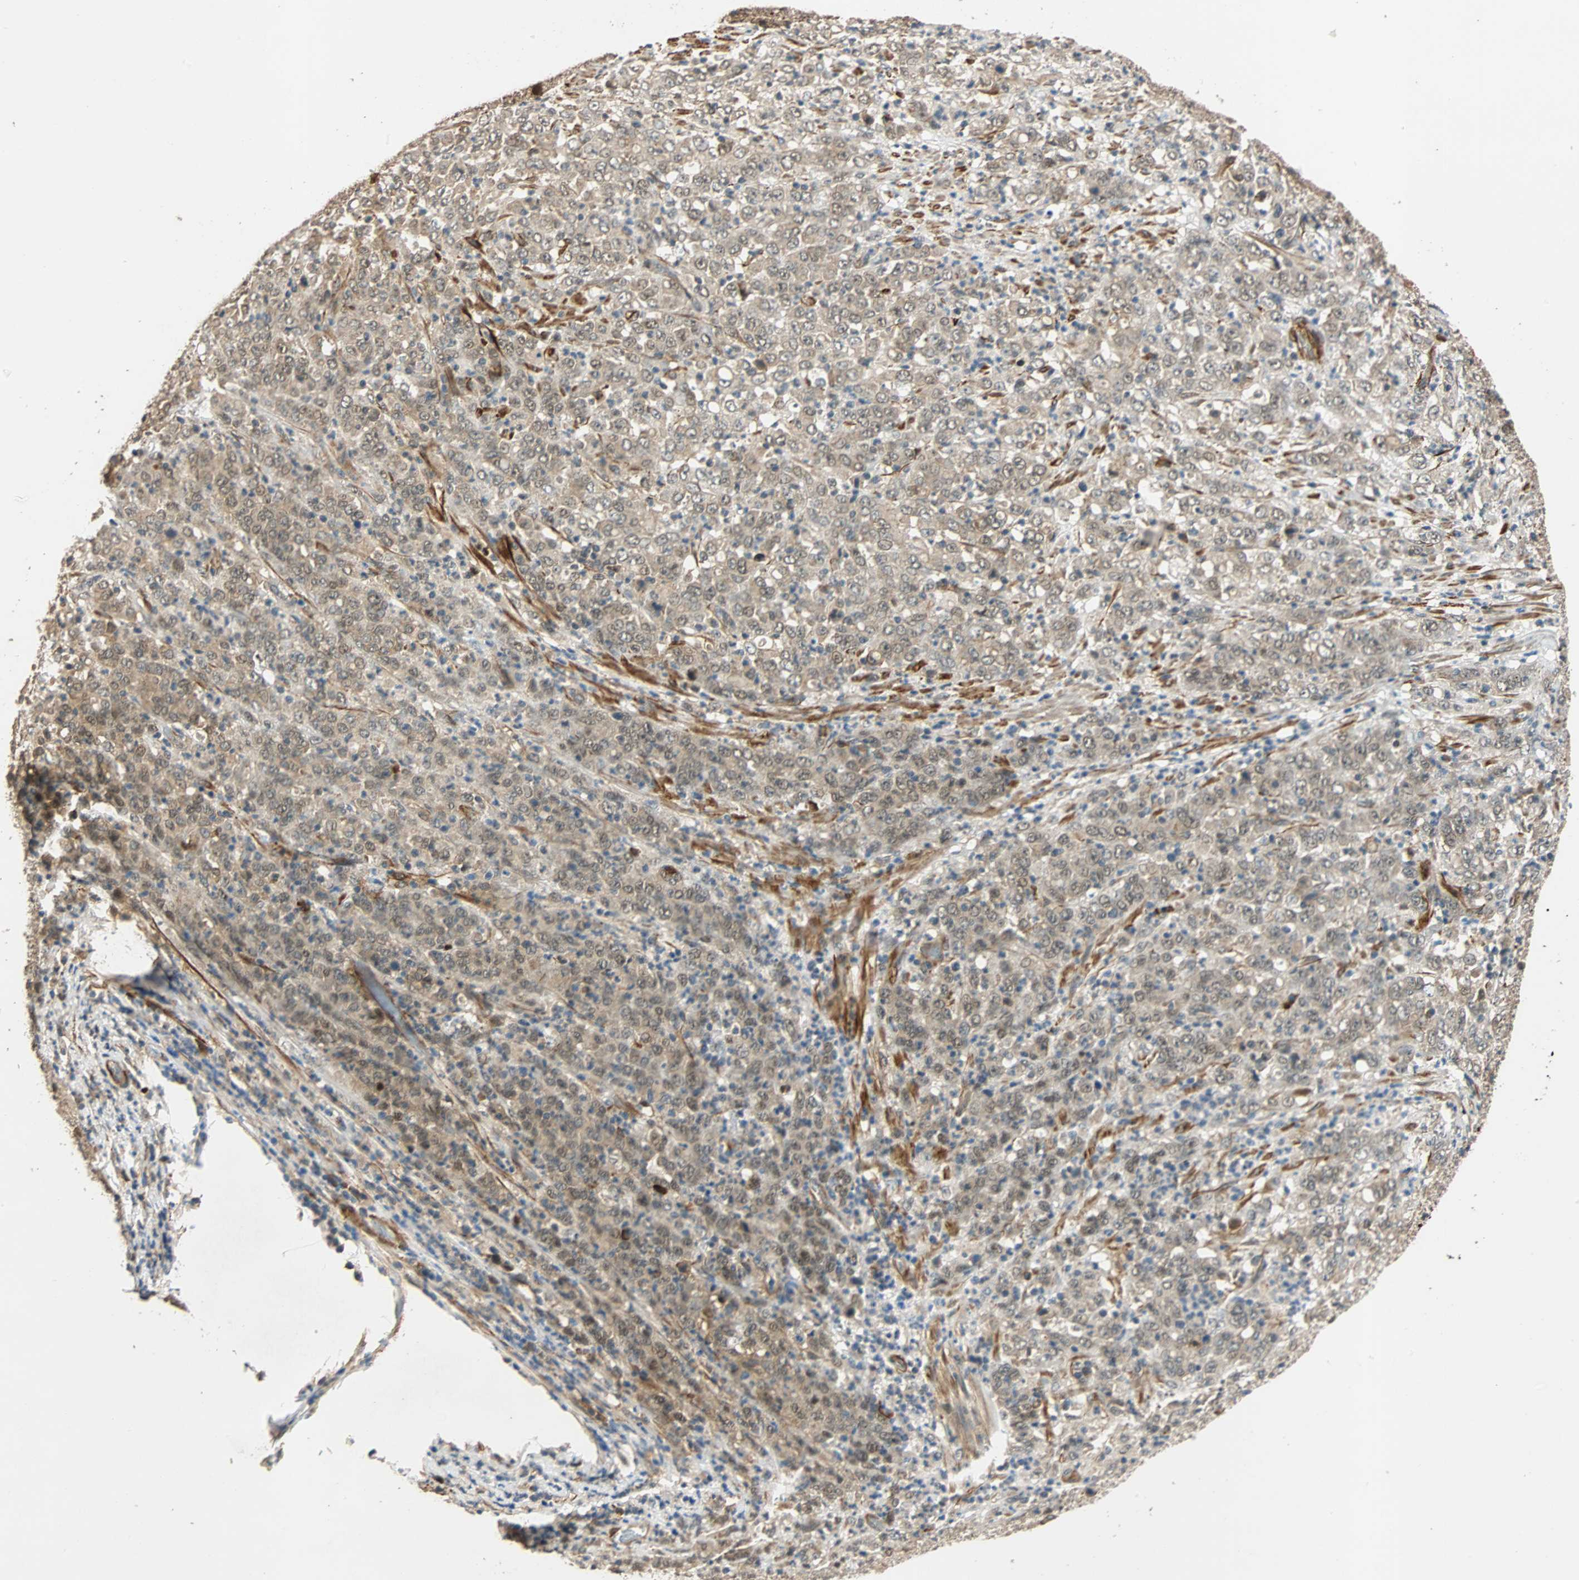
{"staining": {"intensity": "weak", "quantity": "<25%", "location": "cytoplasmic/membranous"}, "tissue": "stomach cancer", "cell_type": "Tumor cells", "image_type": "cancer", "snomed": [{"axis": "morphology", "description": "Adenocarcinoma, NOS"}, {"axis": "topography", "description": "Stomach, lower"}], "caption": "Stomach cancer (adenocarcinoma) was stained to show a protein in brown. There is no significant expression in tumor cells. (Brightfield microscopy of DAB (3,3'-diaminobenzidine) IHC at high magnification).", "gene": "QSER1", "patient": {"sex": "female", "age": 71}}